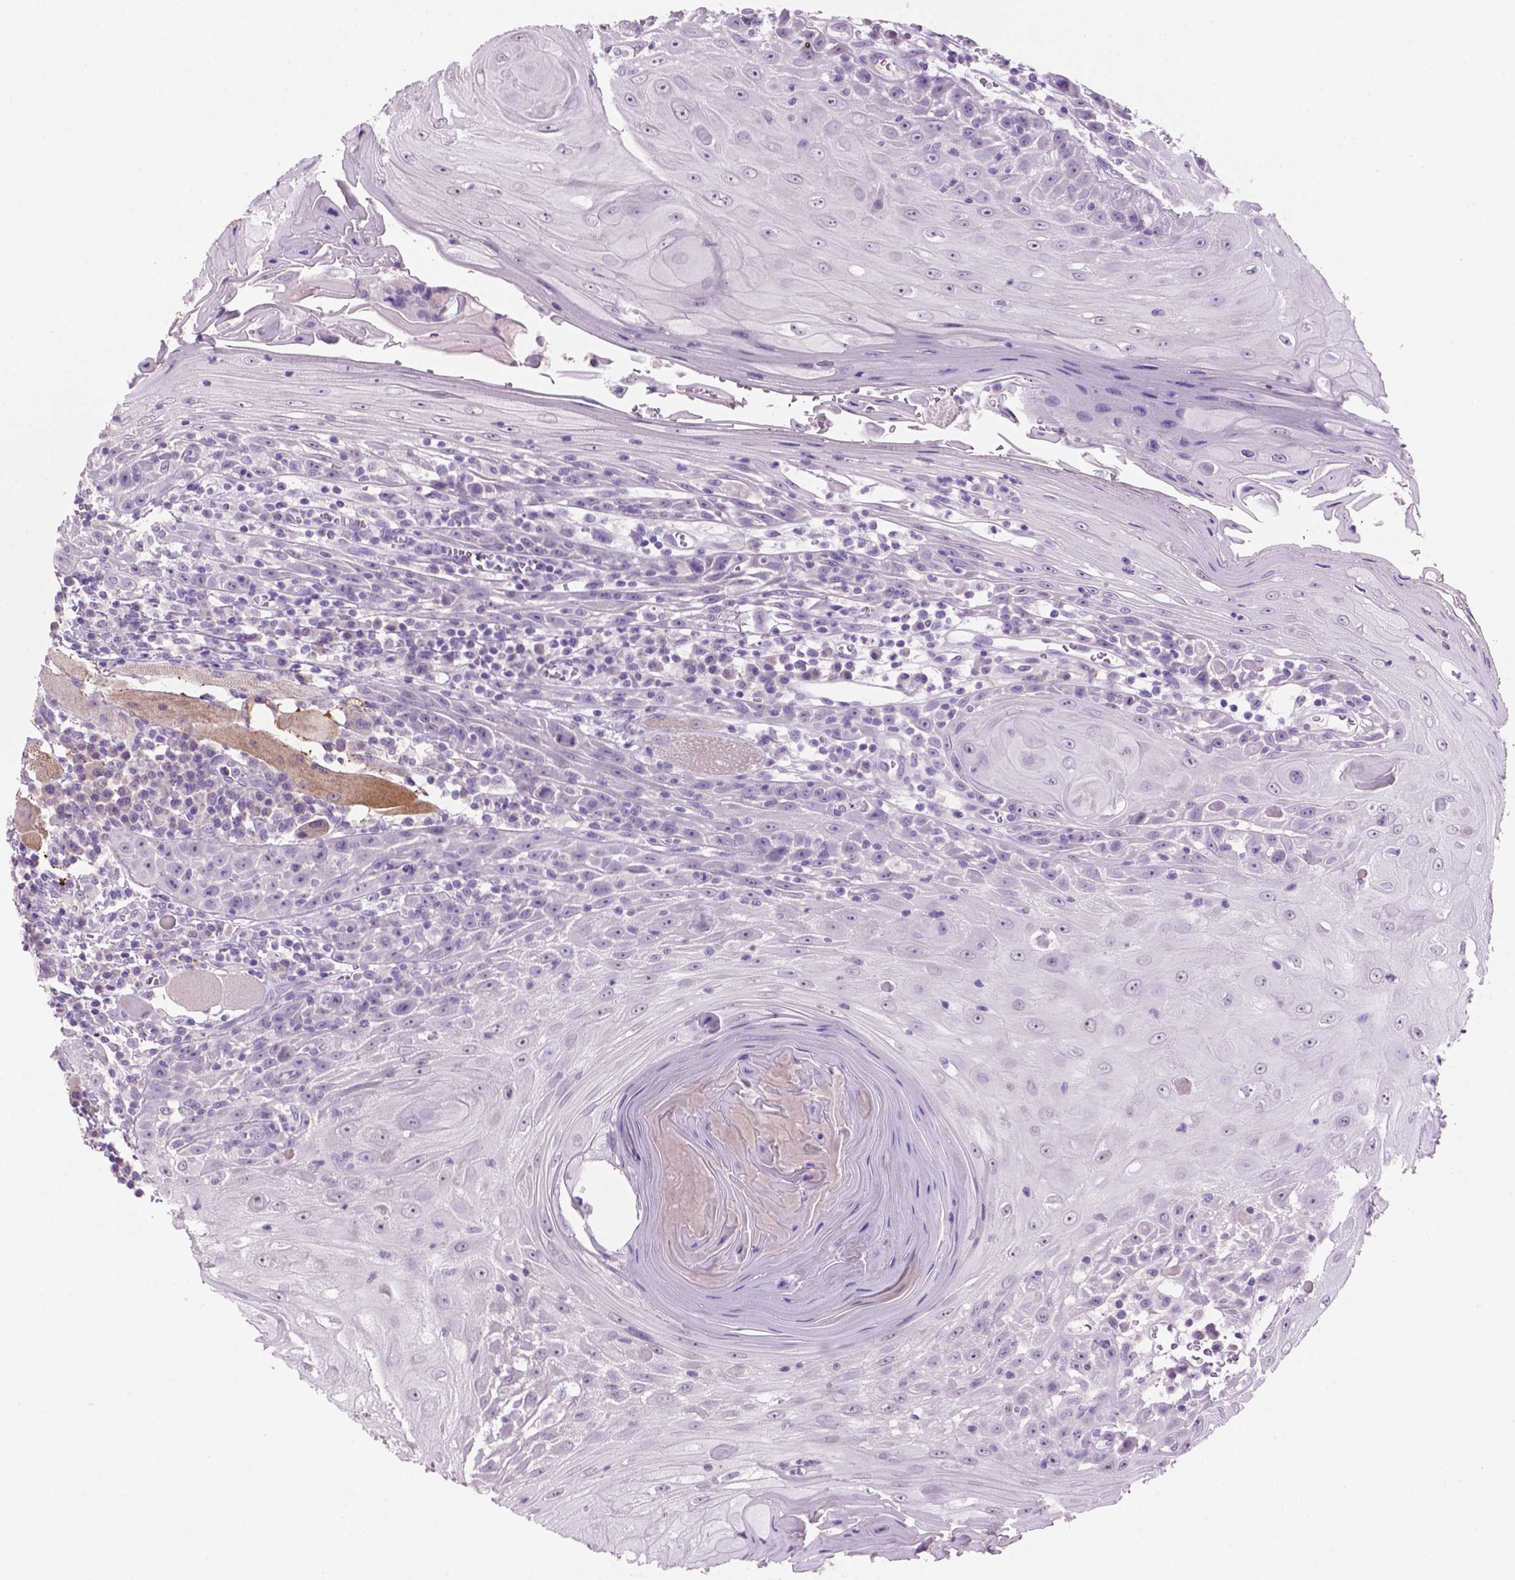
{"staining": {"intensity": "negative", "quantity": "none", "location": "none"}, "tissue": "head and neck cancer", "cell_type": "Tumor cells", "image_type": "cancer", "snomed": [{"axis": "morphology", "description": "Normal tissue, NOS"}, {"axis": "morphology", "description": "Squamous cell carcinoma, NOS"}, {"axis": "topography", "description": "Oral tissue"}, {"axis": "topography", "description": "Head-Neck"}], "caption": "A high-resolution histopathology image shows immunohistochemistry (IHC) staining of head and neck cancer, which shows no significant expression in tumor cells.", "gene": "CRYBA4", "patient": {"sex": "male", "age": 52}}